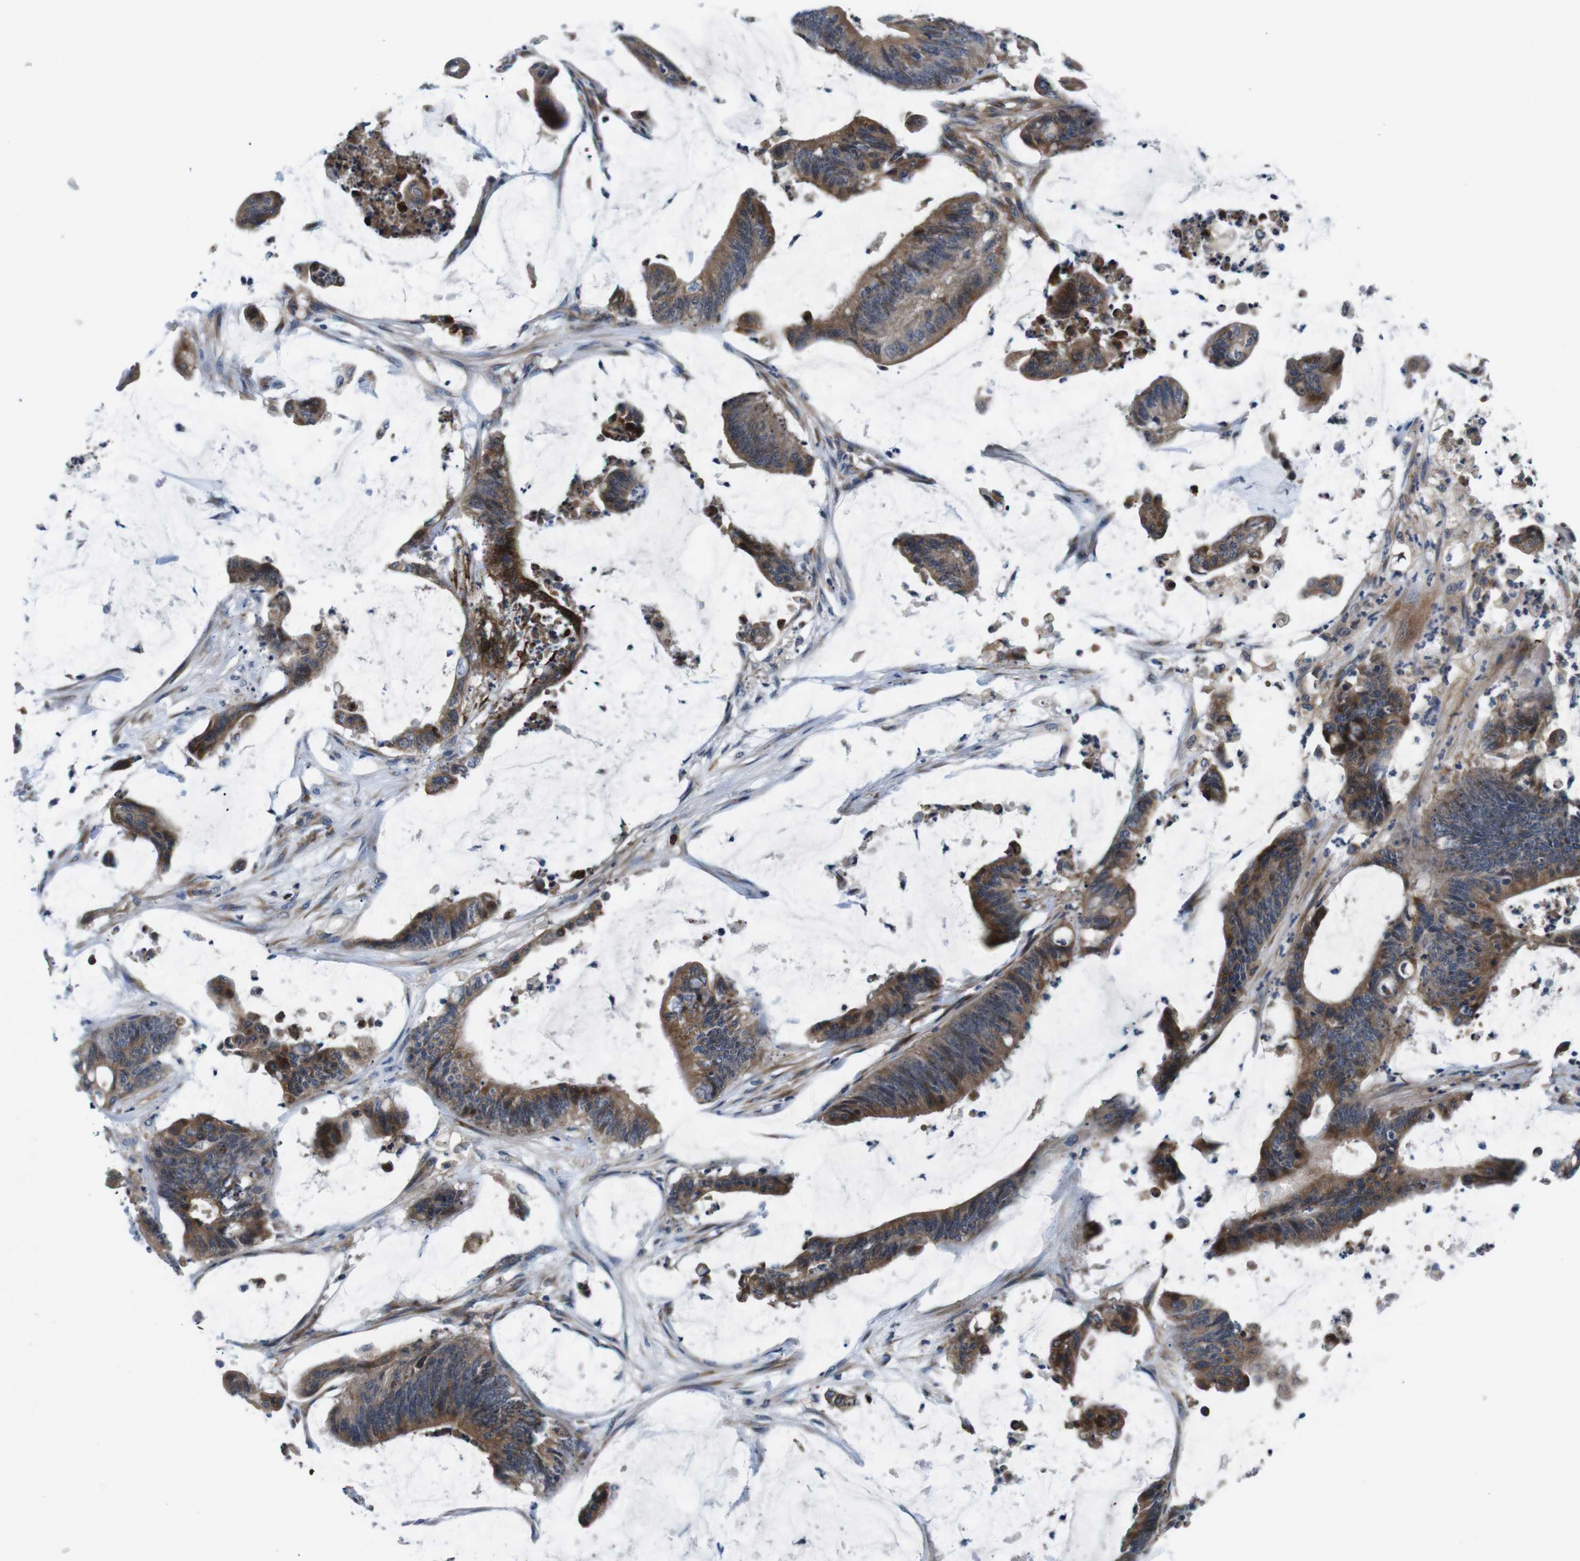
{"staining": {"intensity": "moderate", "quantity": ">75%", "location": "cytoplasmic/membranous"}, "tissue": "colorectal cancer", "cell_type": "Tumor cells", "image_type": "cancer", "snomed": [{"axis": "morphology", "description": "Adenocarcinoma, NOS"}, {"axis": "topography", "description": "Rectum"}], "caption": "Immunohistochemical staining of human adenocarcinoma (colorectal) shows moderate cytoplasmic/membranous protein positivity in approximately >75% of tumor cells.", "gene": "JAK1", "patient": {"sex": "female", "age": 66}}